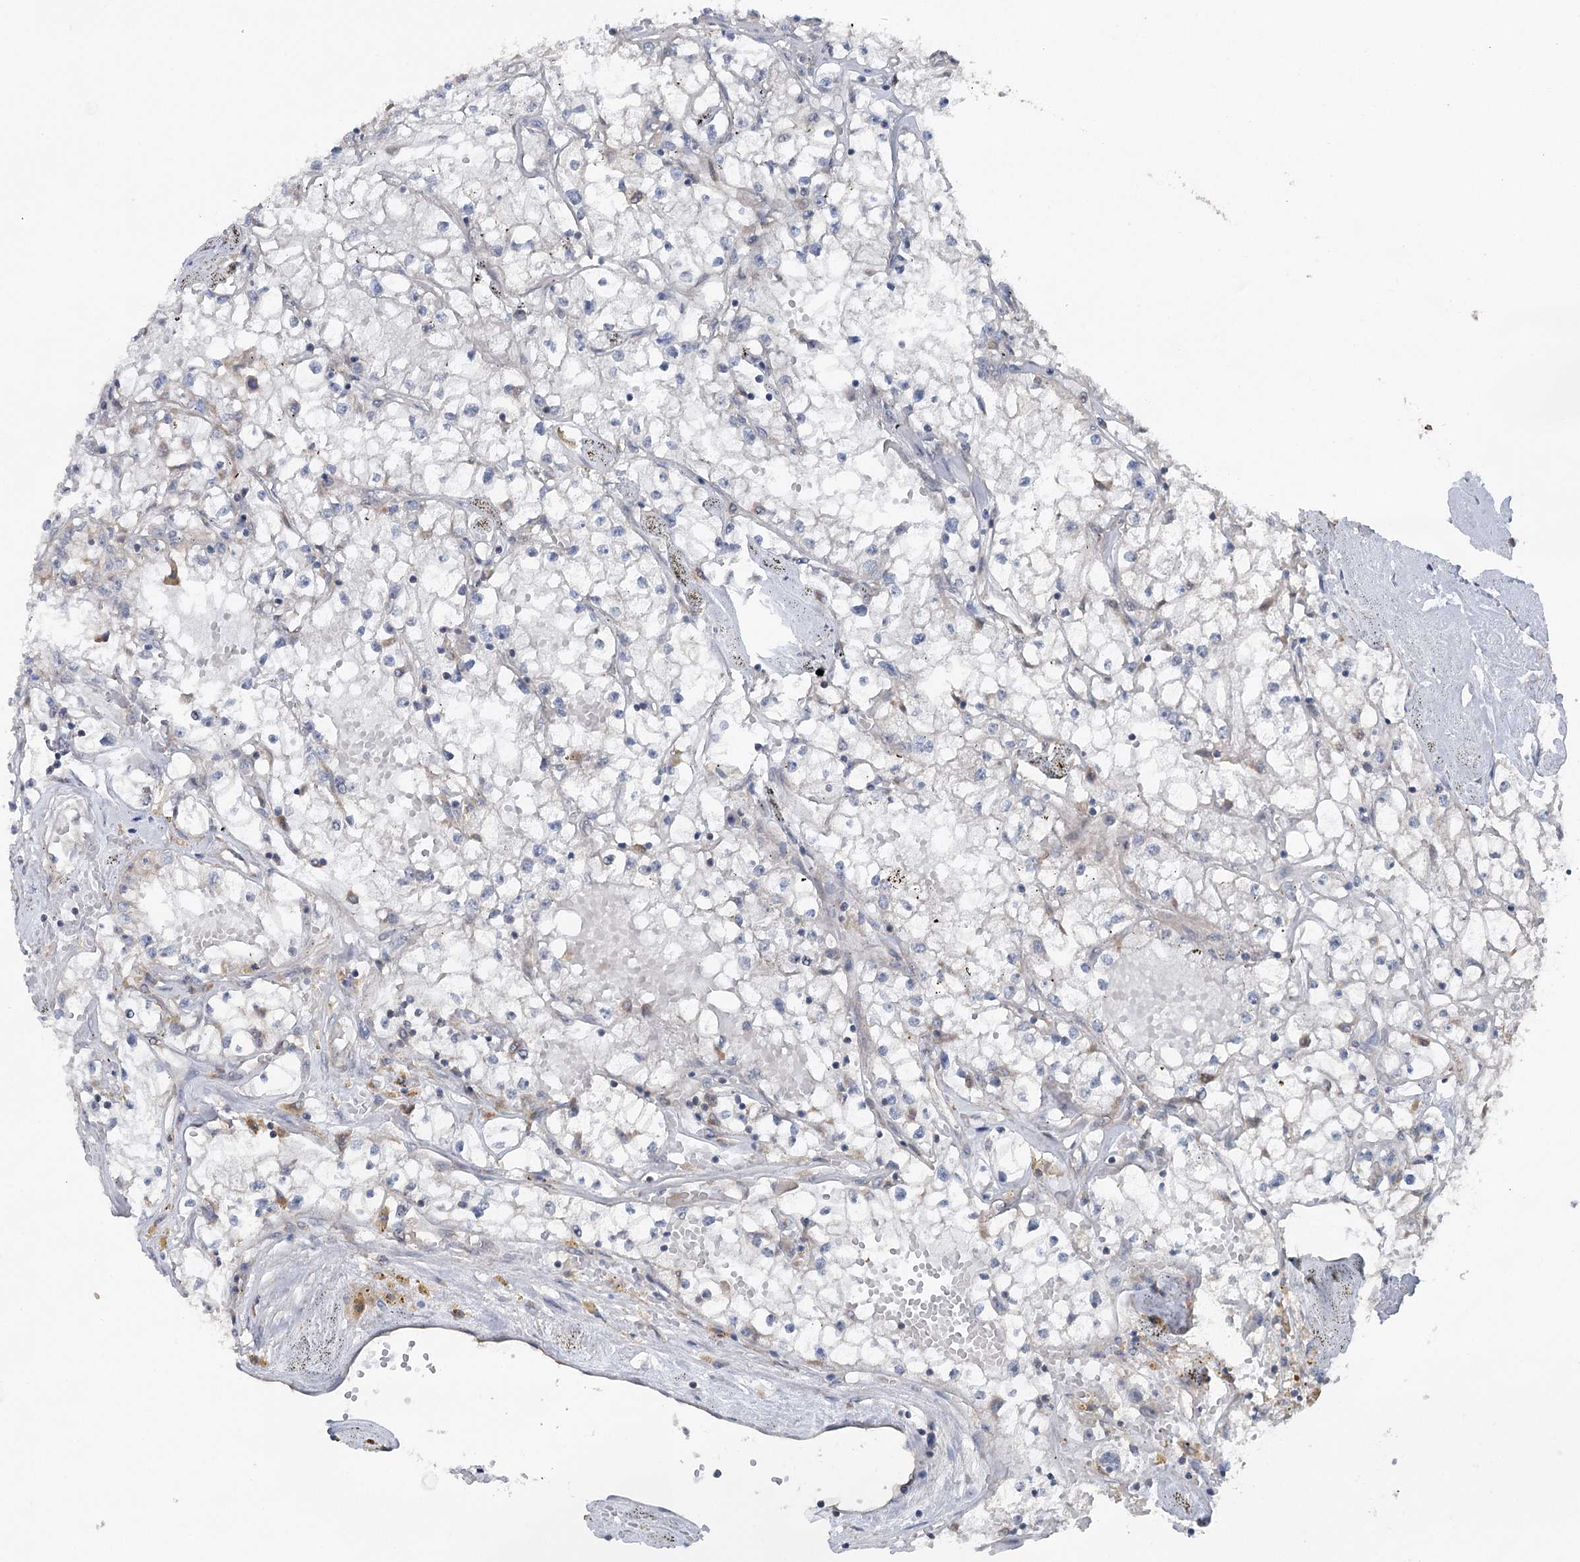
{"staining": {"intensity": "negative", "quantity": "none", "location": "none"}, "tissue": "renal cancer", "cell_type": "Tumor cells", "image_type": "cancer", "snomed": [{"axis": "morphology", "description": "Adenocarcinoma, NOS"}, {"axis": "topography", "description": "Kidney"}], "caption": "Immunohistochemistry micrograph of renal cancer (adenocarcinoma) stained for a protein (brown), which reveals no expression in tumor cells.", "gene": "PPP1R21", "patient": {"sex": "male", "age": 56}}